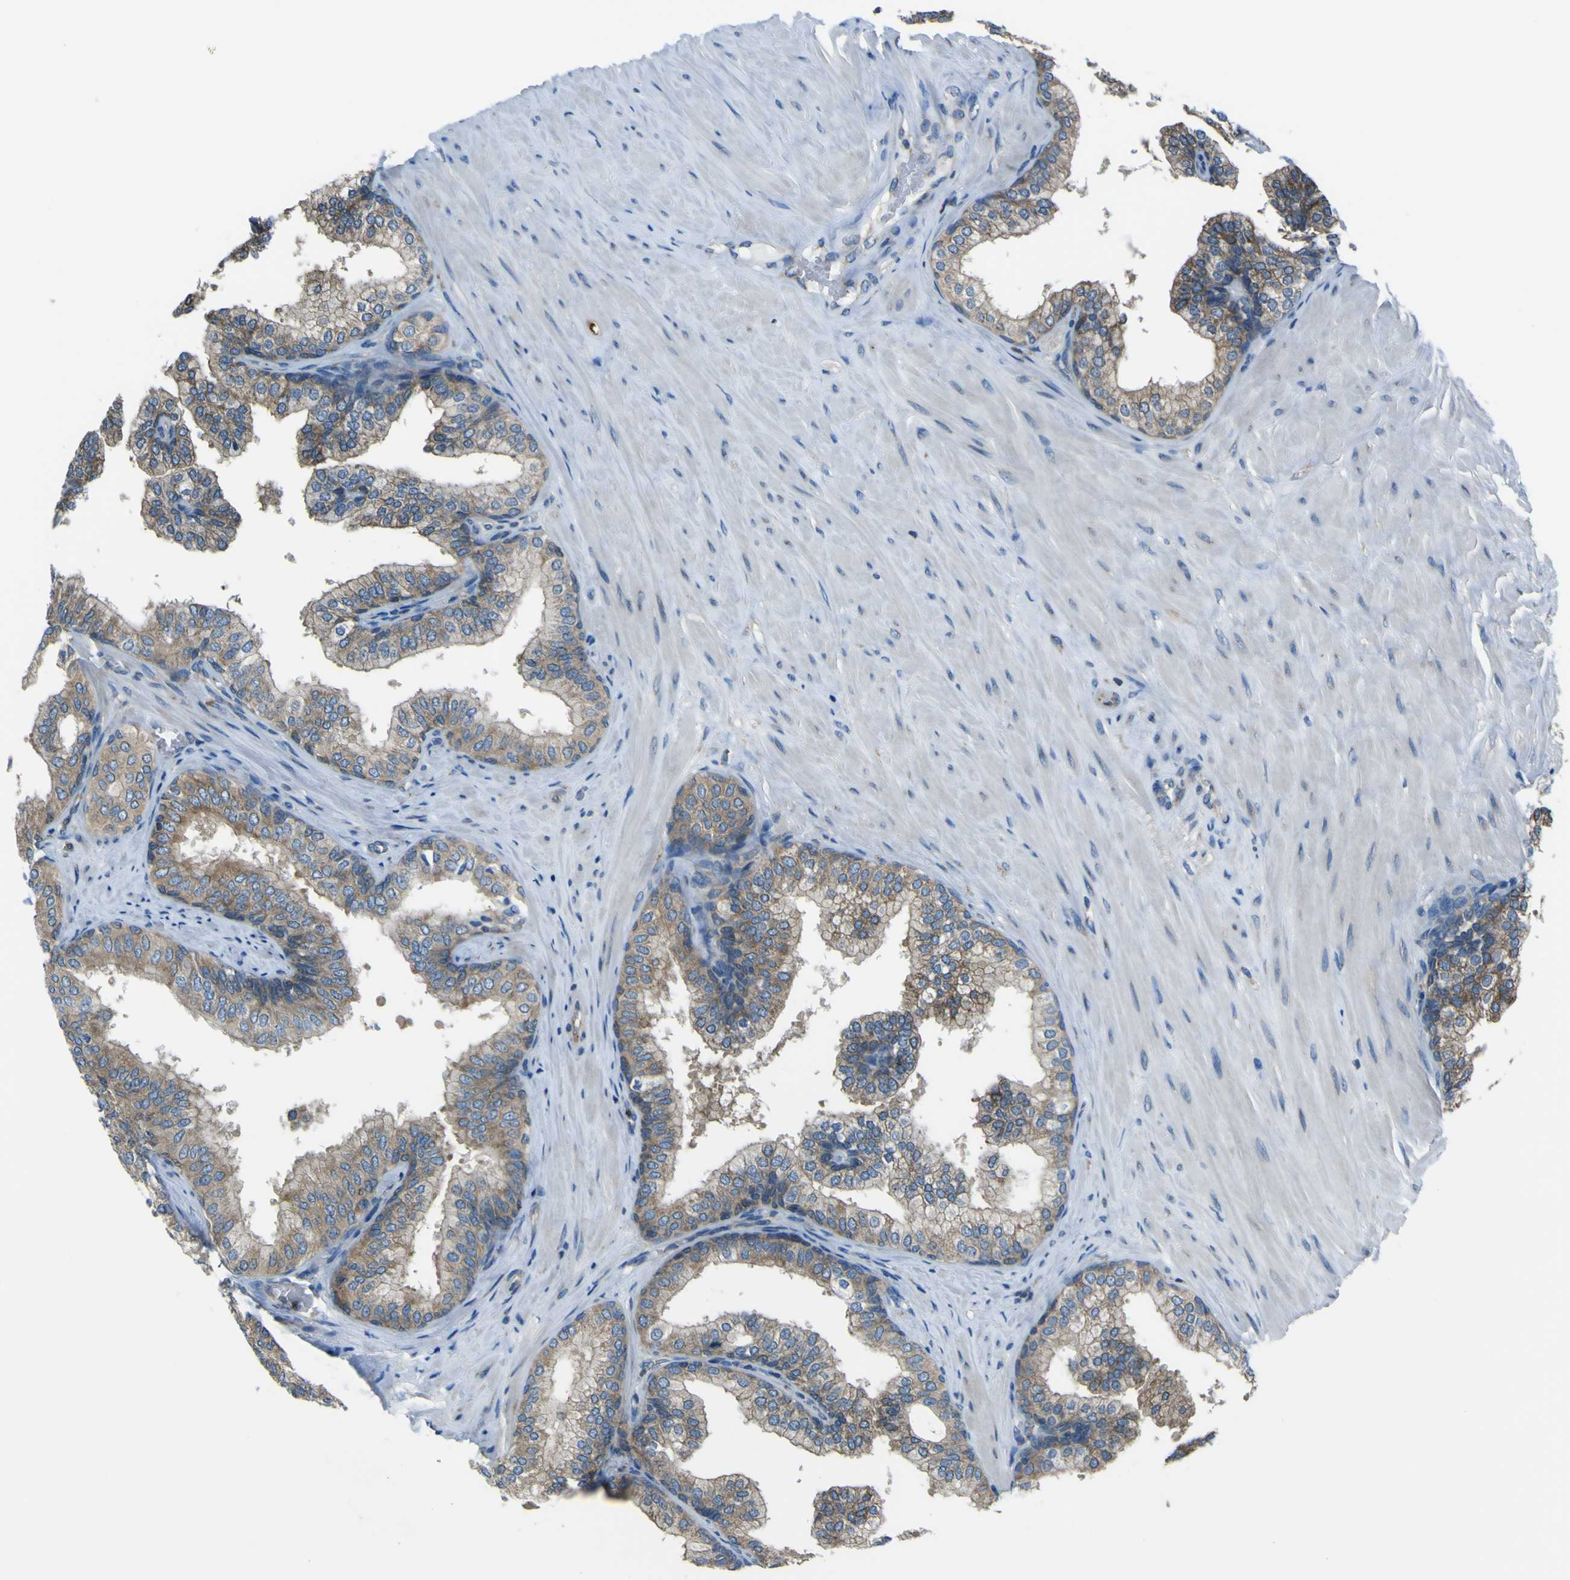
{"staining": {"intensity": "moderate", "quantity": ">75%", "location": "cytoplasmic/membranous"}, "tissue": "prostate", "cell_type": "Glandular cells", "image_type": "normal", "snomed": [{"axis": "morphology", "description": "Normal tissue, NOS"}, {"axis": "topography", "description": "Prostate"}], "caption": "Immunohistochemistry (IHC) of unremarkable prostate reveals medium levels of moderate cytoplasmic/membranous staining in about >75% of glandular cells. (Stains: DAB in brown, nuclei in blue, Microscopy: brightfield microscopy at high magnification).", "gene": "STIM1", "patient": {"sex": "male", "age": 60}}